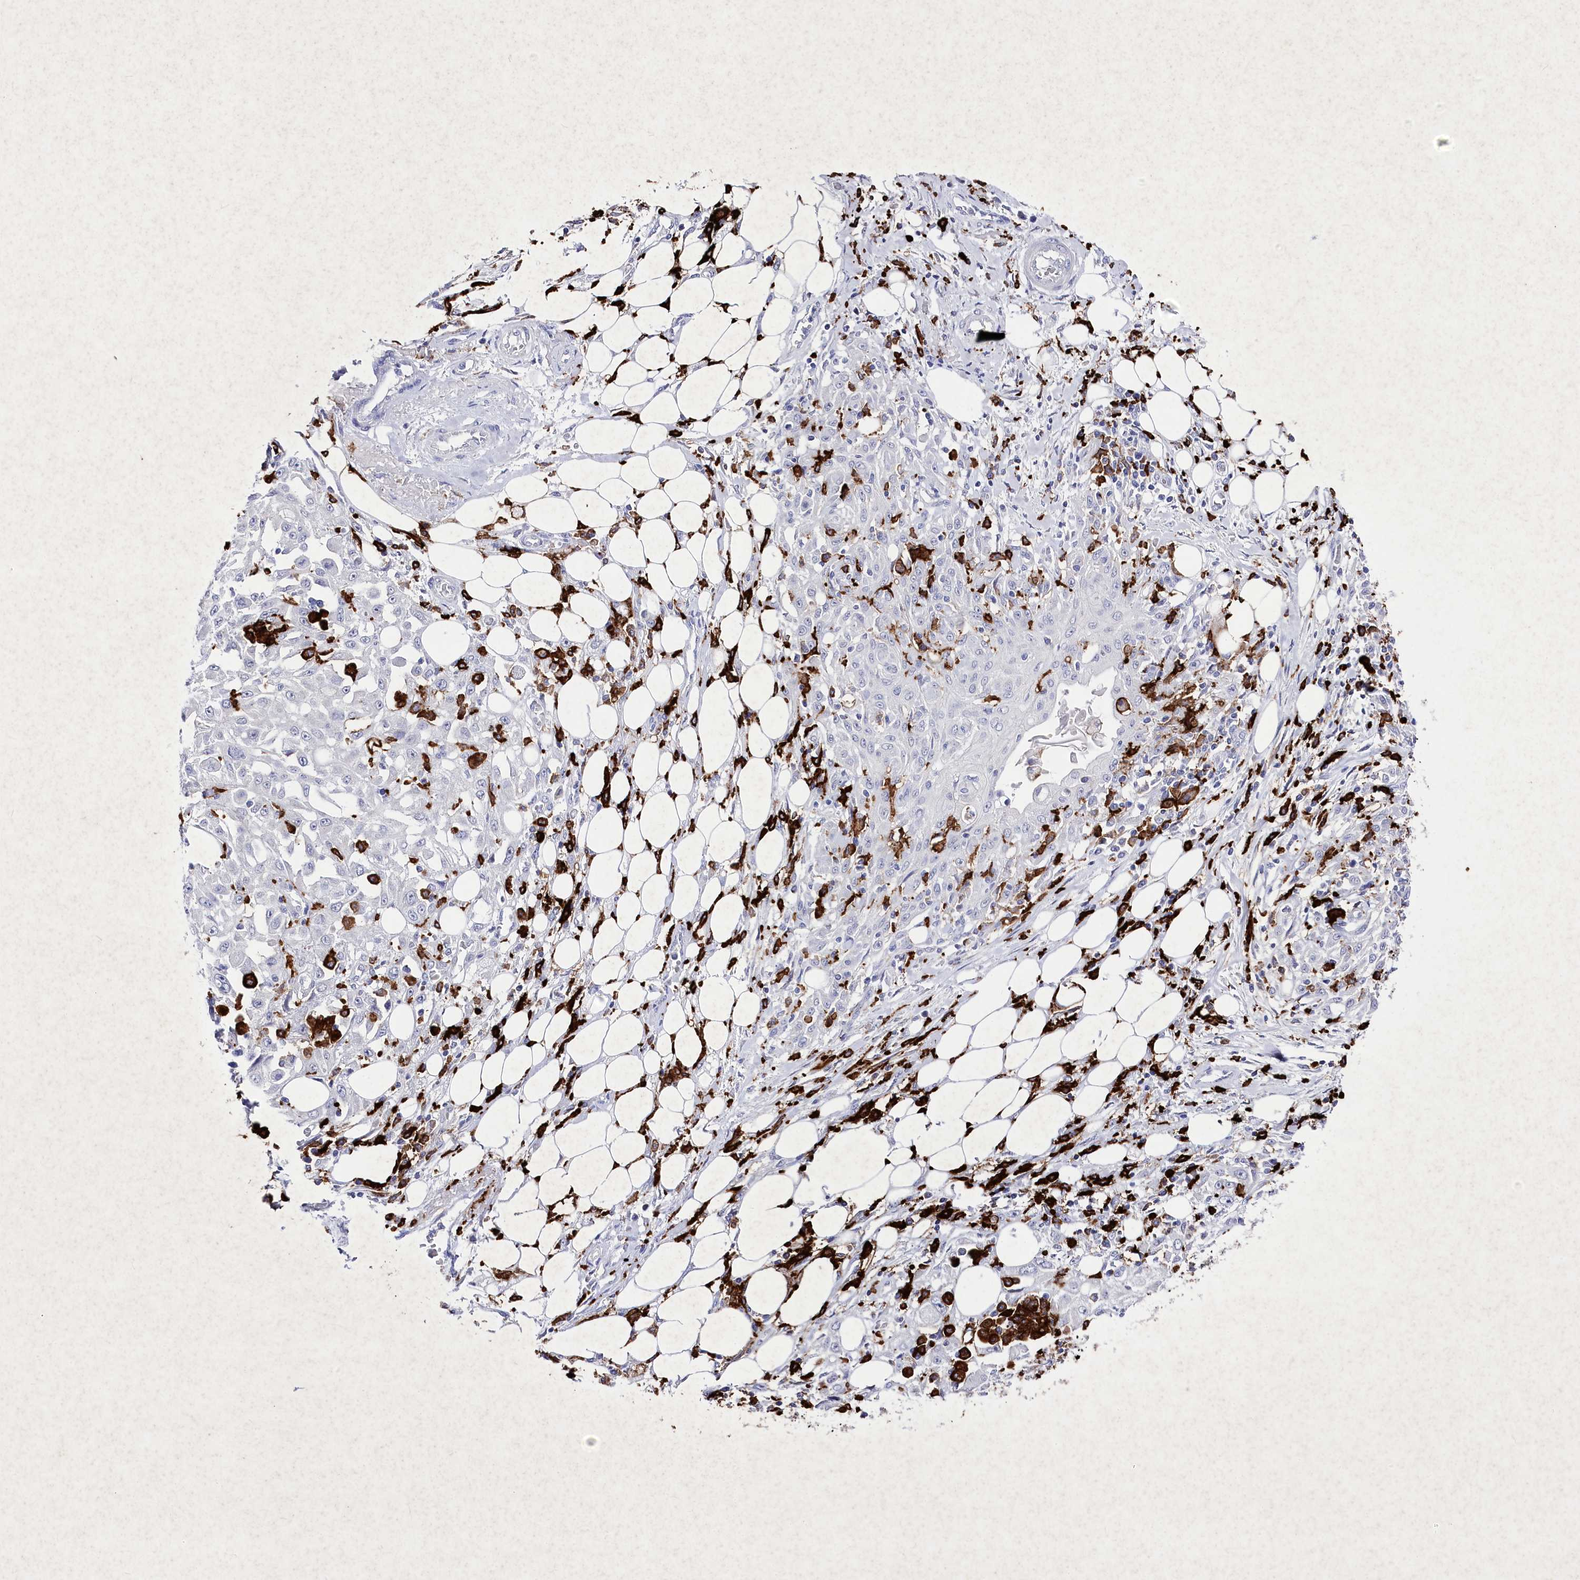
{"staining": {"intensity": "negative", "quantity": "none", "location": "none"}, "tissue": "skin cancer", "cell_type": "Tumor cells", "image_type": "cancer", "snomed": [{"axis": "morphology", "description": "Squamous cell carcinoma, NOS"}, {"axis": "morphology", "description": "Squamous cell carcinoma, metastatic, NOS"}, {"axis": "topography", "description": "Skin"}, {"axis": "topography", "description": "Lymph node"}], "caption": "Metastatic squamous cell carcinoma (skin) was stained to show a protein in brown. There is no significant expression in tumor cells.", "gene": "CLEC4M", "patient": {"sex": "male", "age": 75}}